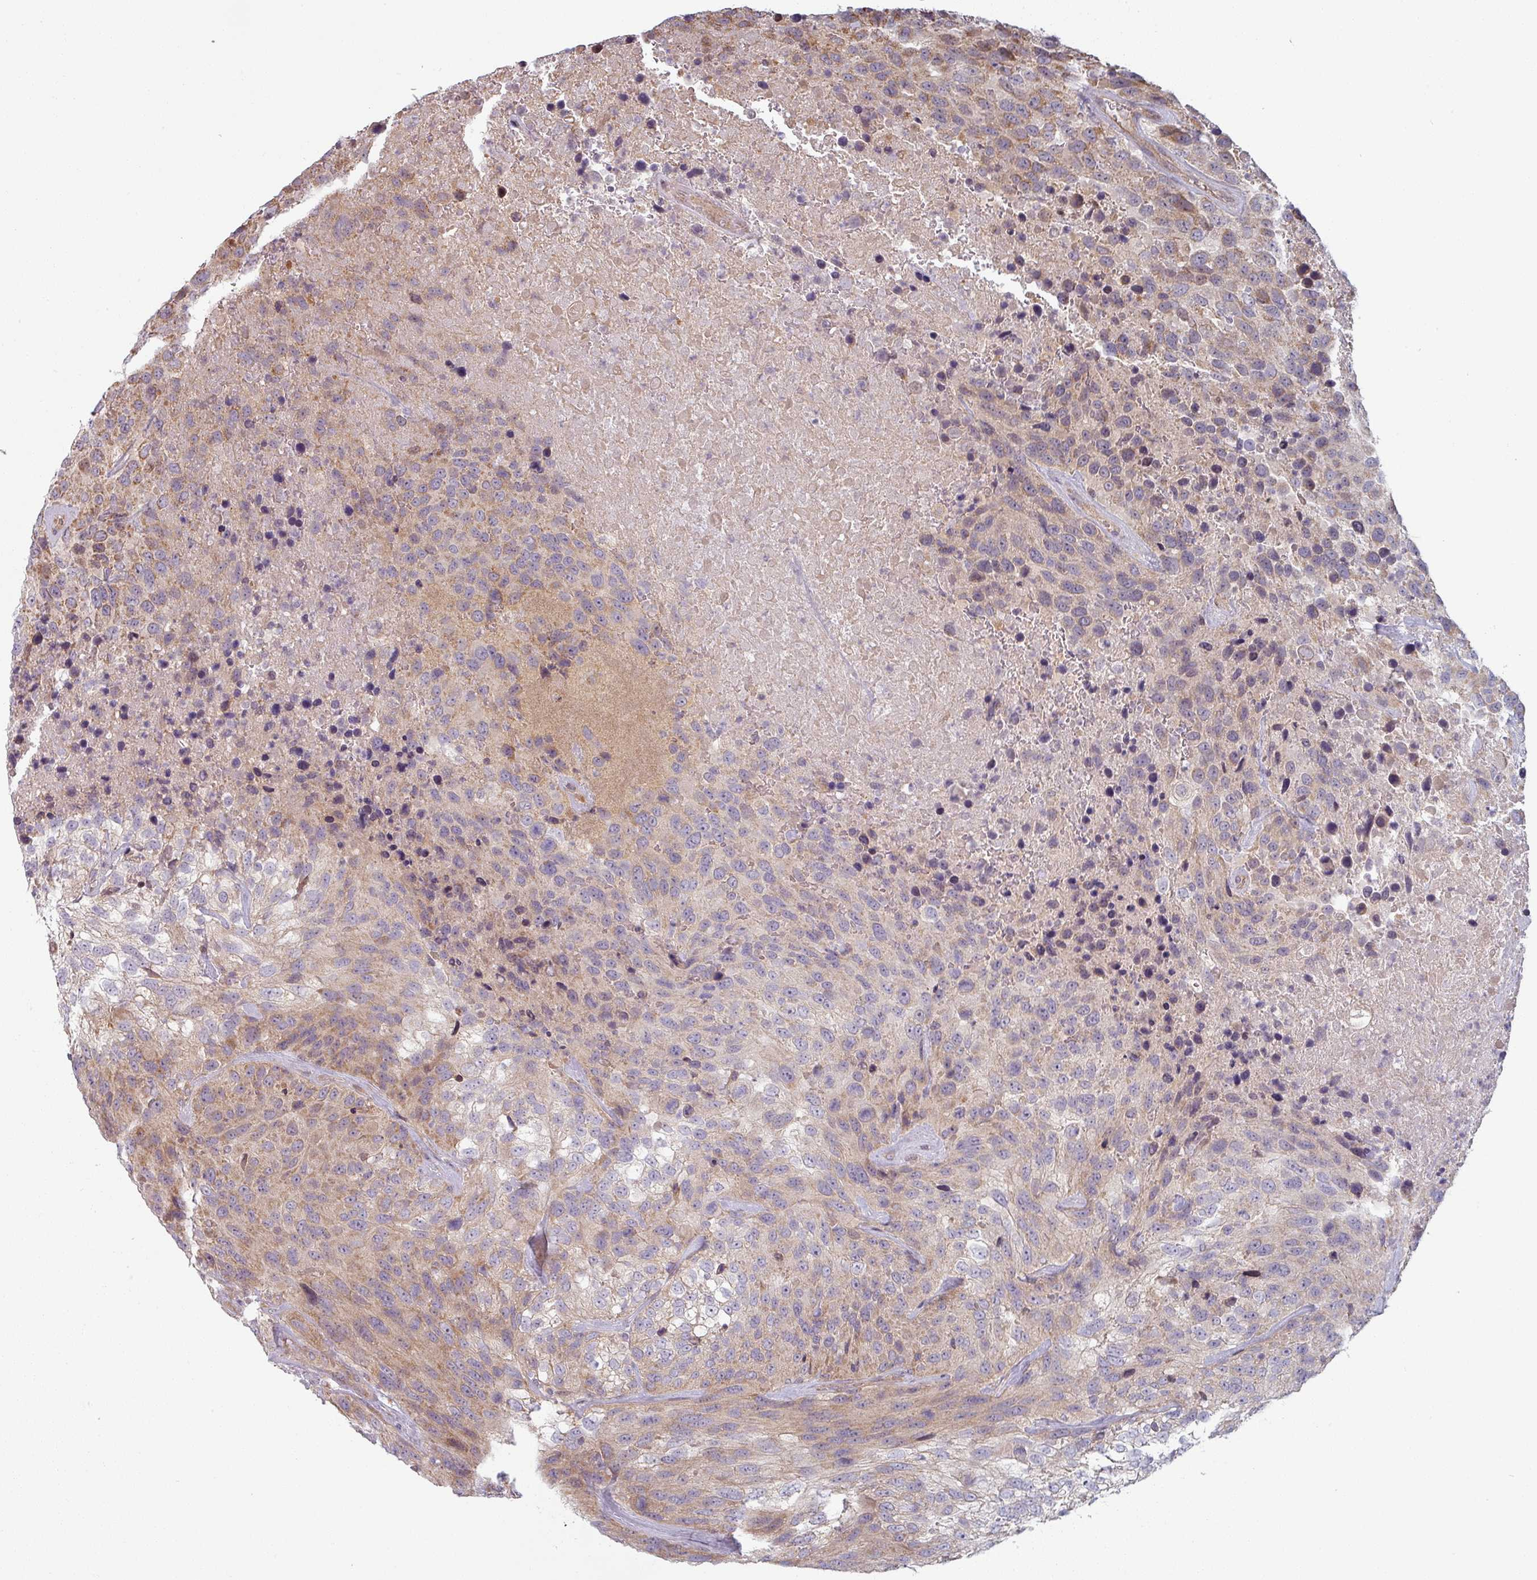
{"staining": {"intensity": "weak", "quantity": "25%-75%", "location": "cytoplasmic/membranous"}, "tissue": "urothelial cancer", "cell_type": "Tumor cells", "image_type": "cancer", "snomed": [{"axis": "morphology", "description": "Urothelial carcinoma, High grade"}, {"axis": "topography", "description": "Urinary bladder"}], "caption": "A brown stain labels weak cytoplasmic/membranous staining of a protein in human urothelial cancer tumor cells.", "gene": "PLEKHJ1", "patient": {"sex": "female", "age": 70}}